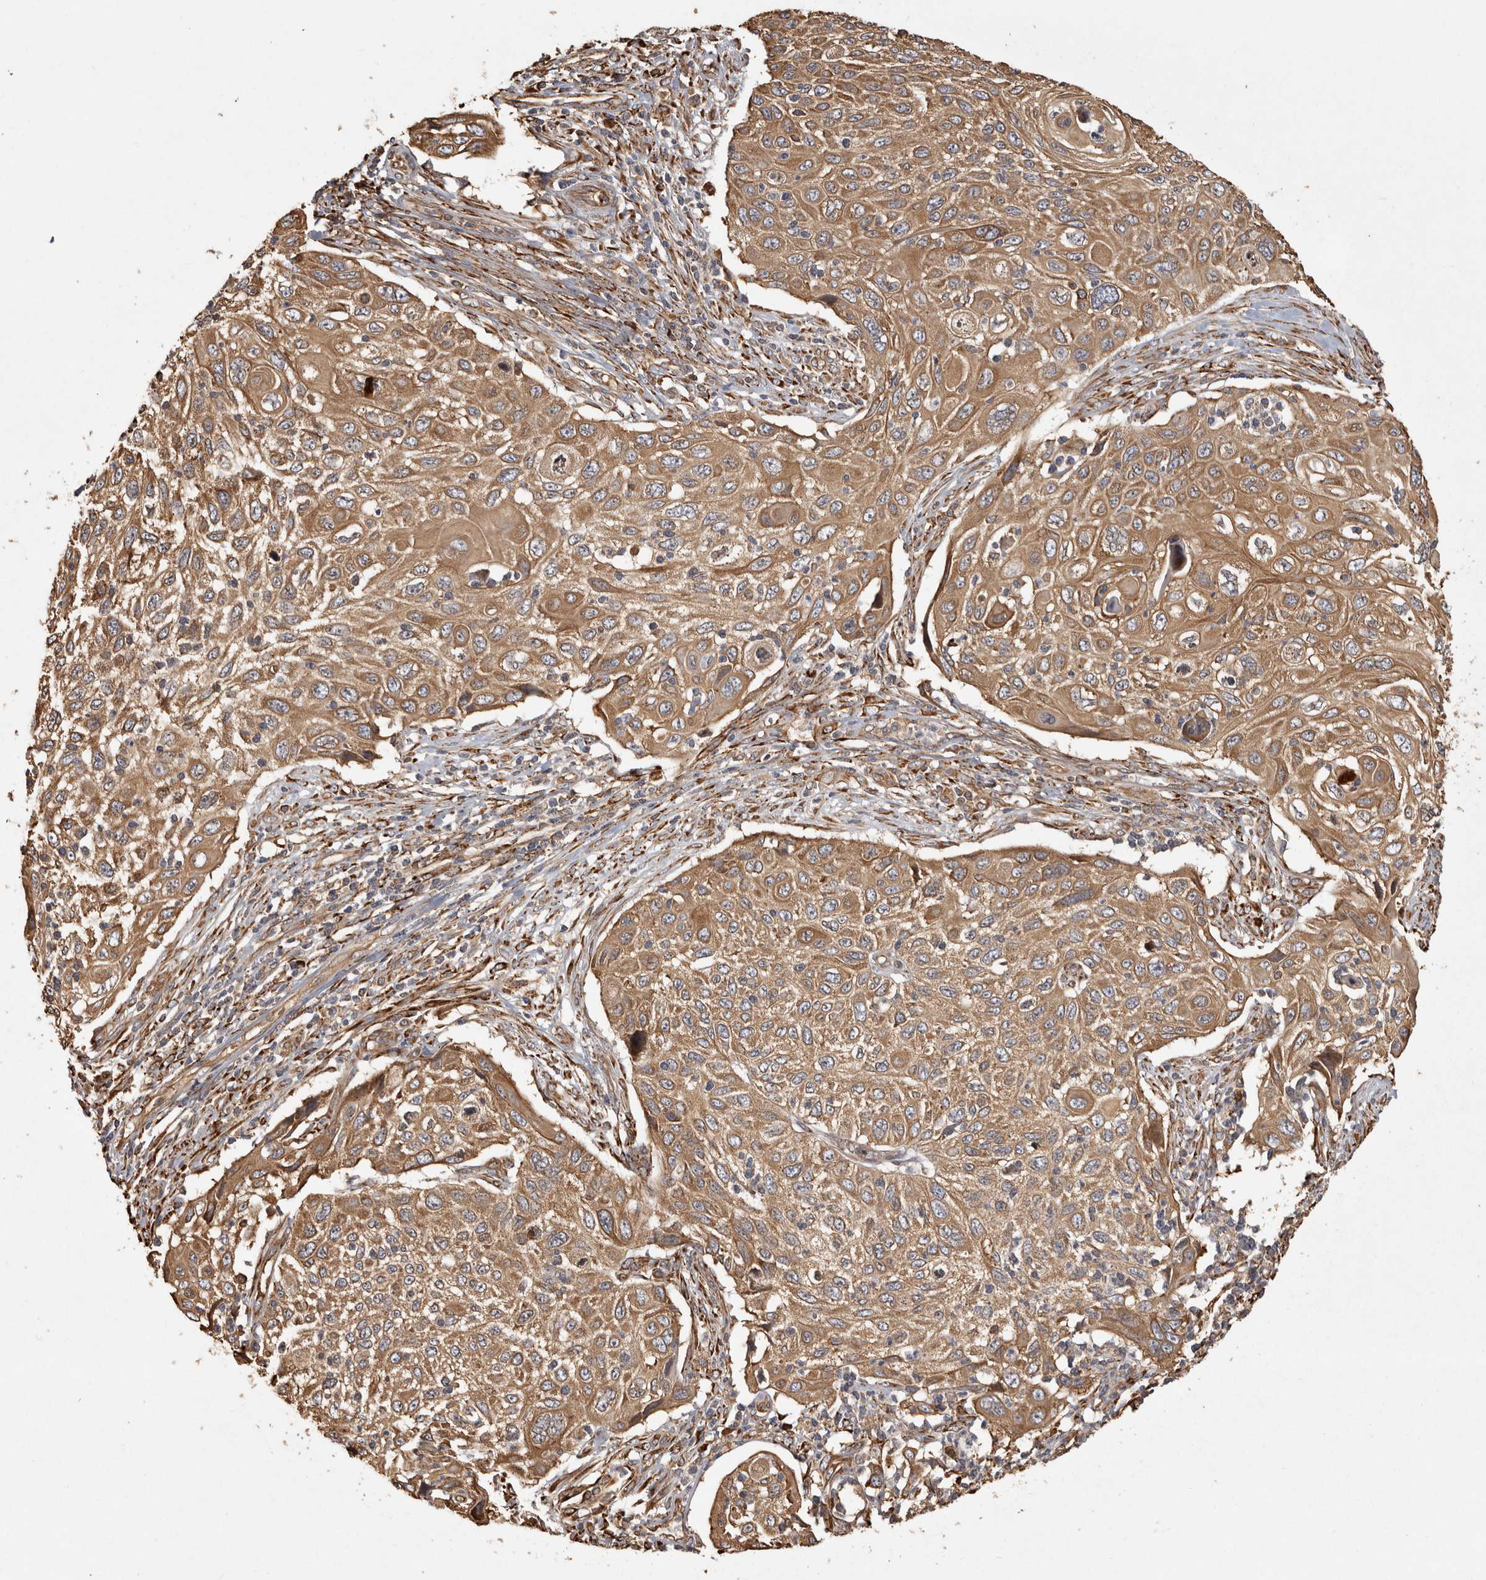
{"staining": {"intensity": "moderate", "quantity": ">75%", "location": "cytoplasmic/membranous"}, "tissue": "cervical cancer", "cell_type": "Tumor cells", "image_type": "cancer", "snomed": [{"axis": "morphology", "description": "Squamous cell carcinoma, NOS"}, {"axis": "topography", "description": "Cervix"}], "caption": "Moderate cytoplasmic/membranous protein positivity is seen in approximately >75% of tumor cells in cervical cancer.", "gene": "CAMSAP2", "patient": {"sex": "female", "age": 70}}